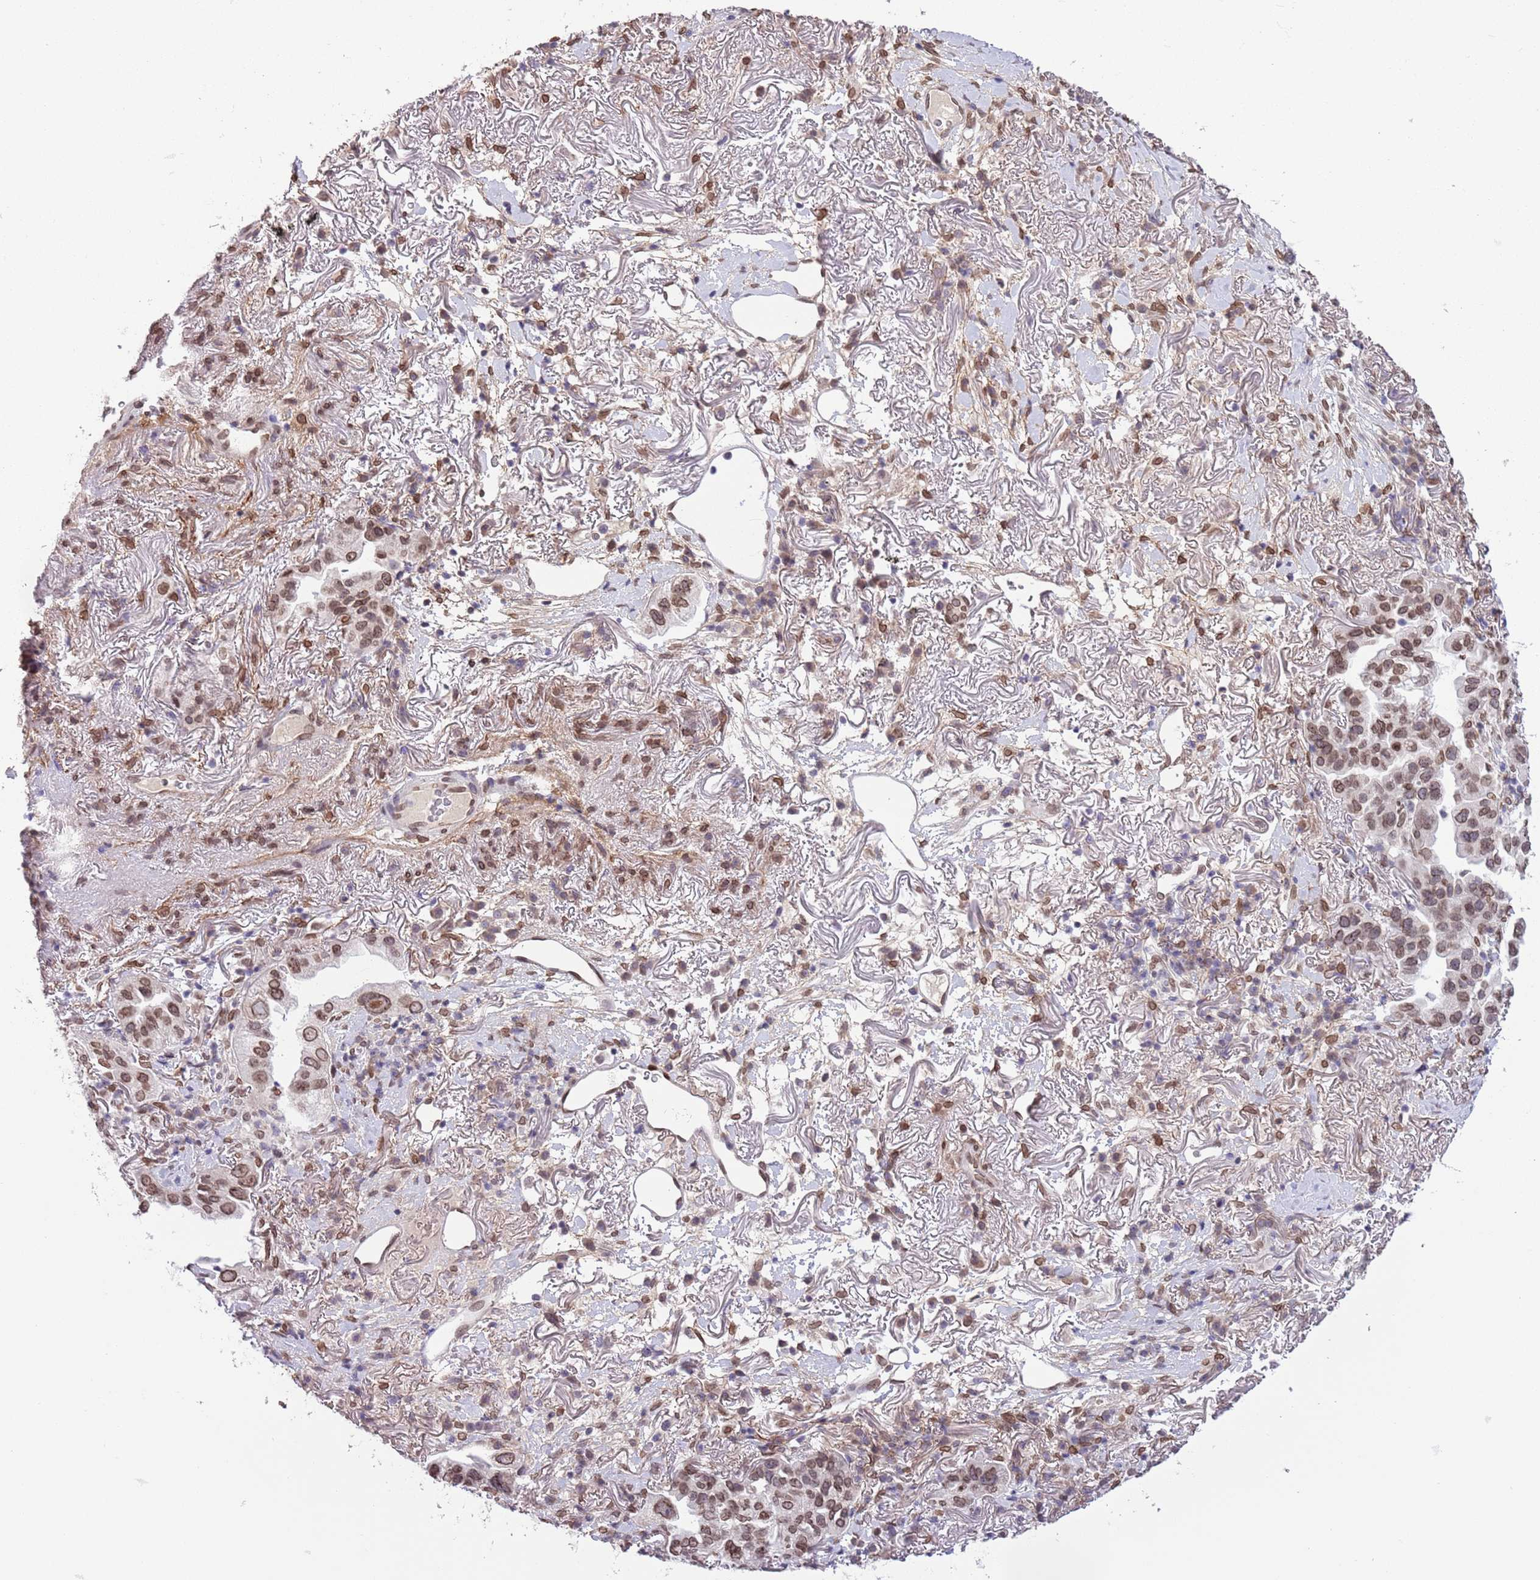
{"staining": {"intensity": "moderate", "quantity": ">75%", "location": "nuclear"}, "tissue": "lung cancer", "cell_type": "Tumor cells", "image_type": "cancer", "snomed": [{"axis": "morphology", "description": "Adenocarcinoma, NOS"}, {"axis": "topography", "description": "Lung"}], "caption": "Tumor cells show medium levels of moderate nuclear positivity in about >75% of cells in human lung cancer (adenocarcinoma).", "gene": "ZGLP1", "patient": {"sex": "female", "age": 69}}